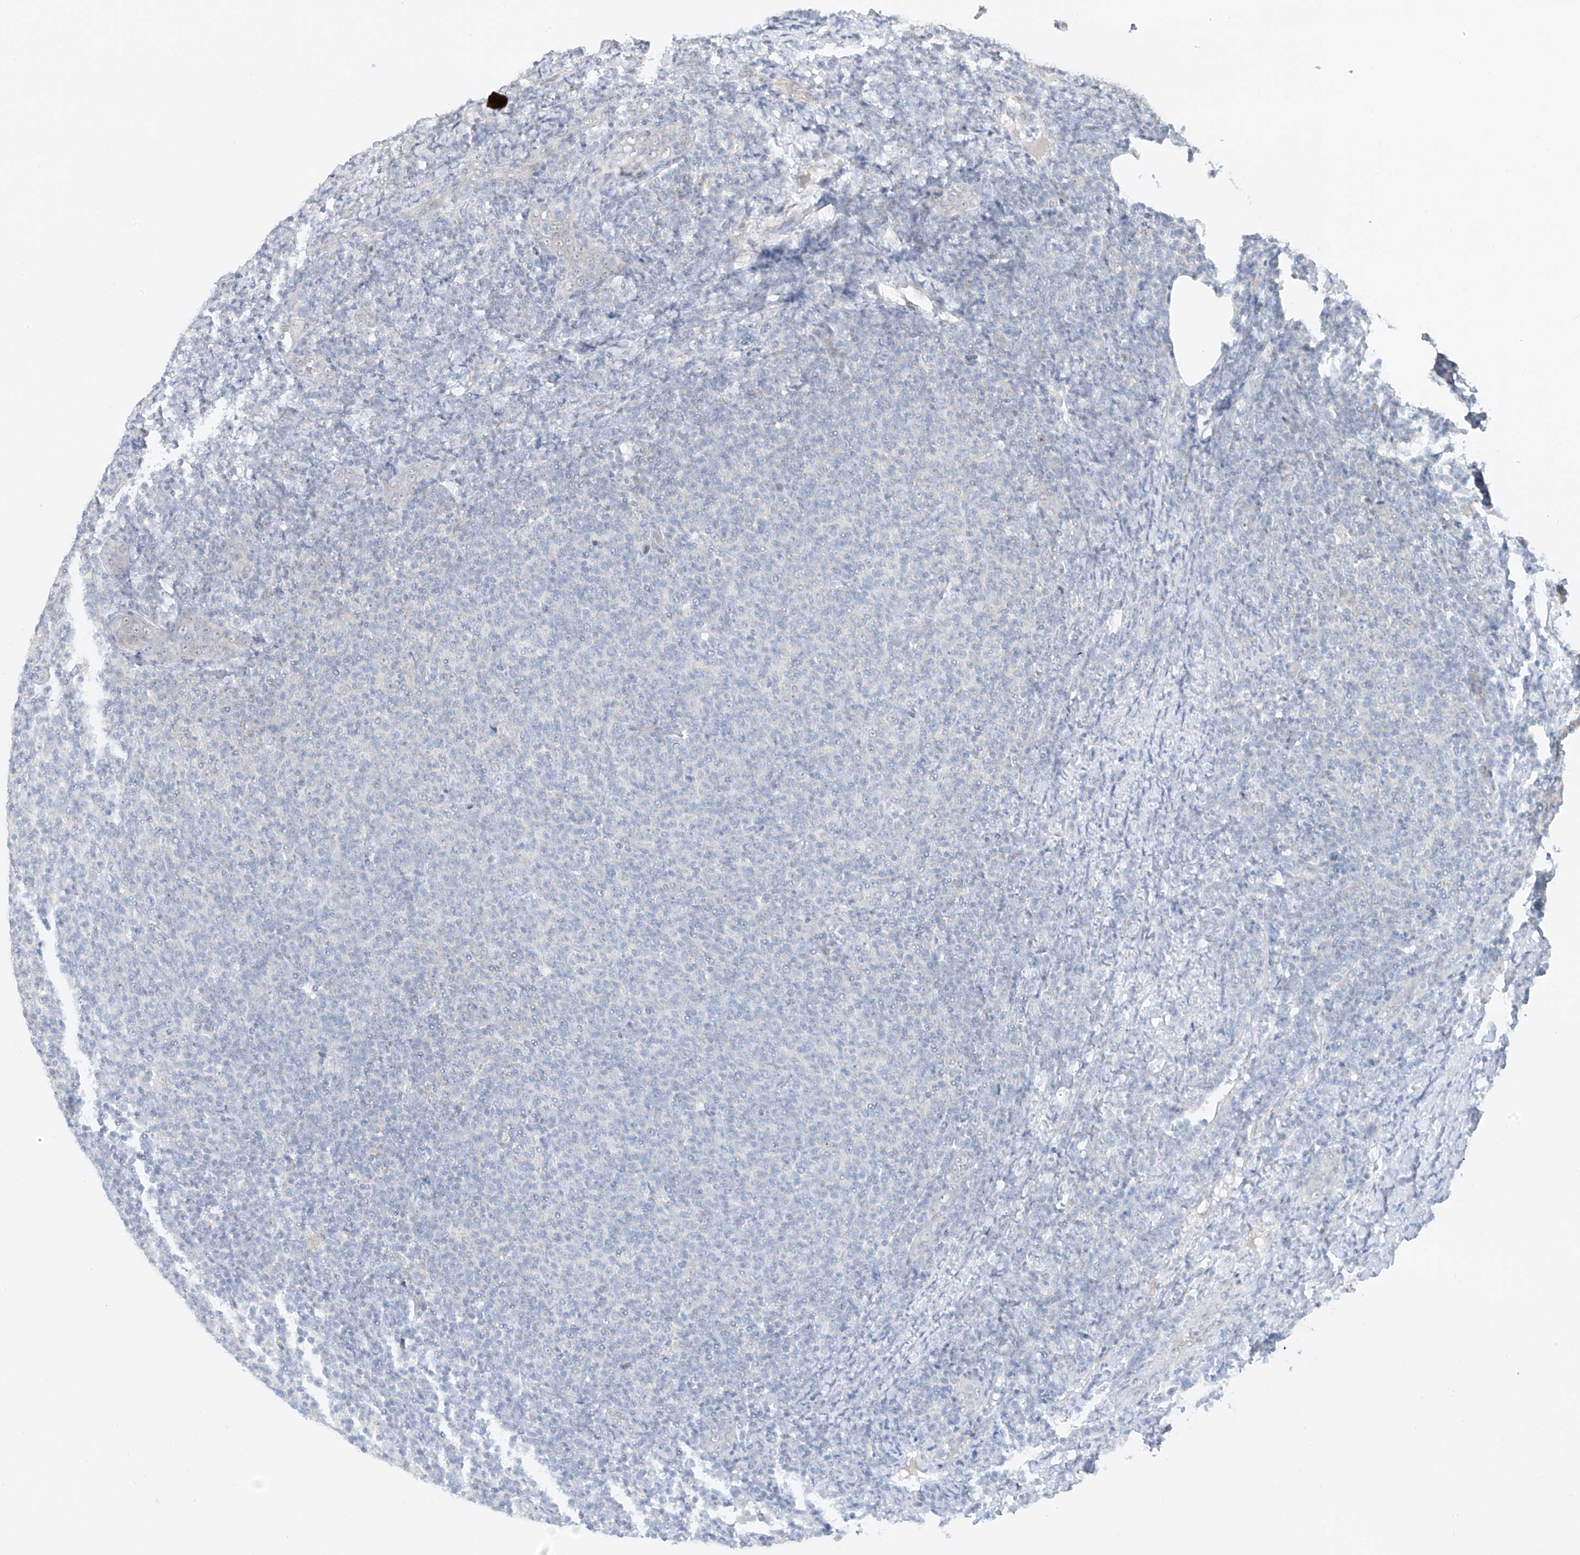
{"staining": {"intensity": "negative", "quantity": "none", "location": "none"}, "tissue": "lymphoma", "cell_type": "Tumor cells", "image_type": "cancer", "snomed": [{"axis": "morphology", "description": "Malignant lymphoma, non-Hodgkin's type, Low grade"}, {"axis": "topography", "description": "Lymph node"}], "caption": "Immunohistochemistry (IHC) image of human malignant lymphoma, non-Hodgkin's type (low-grade) stained for a protein (brown), which reveals no staining in tumor cells.", "gene": "TASP1", "patient": {"sex": "male", "age": 66}}